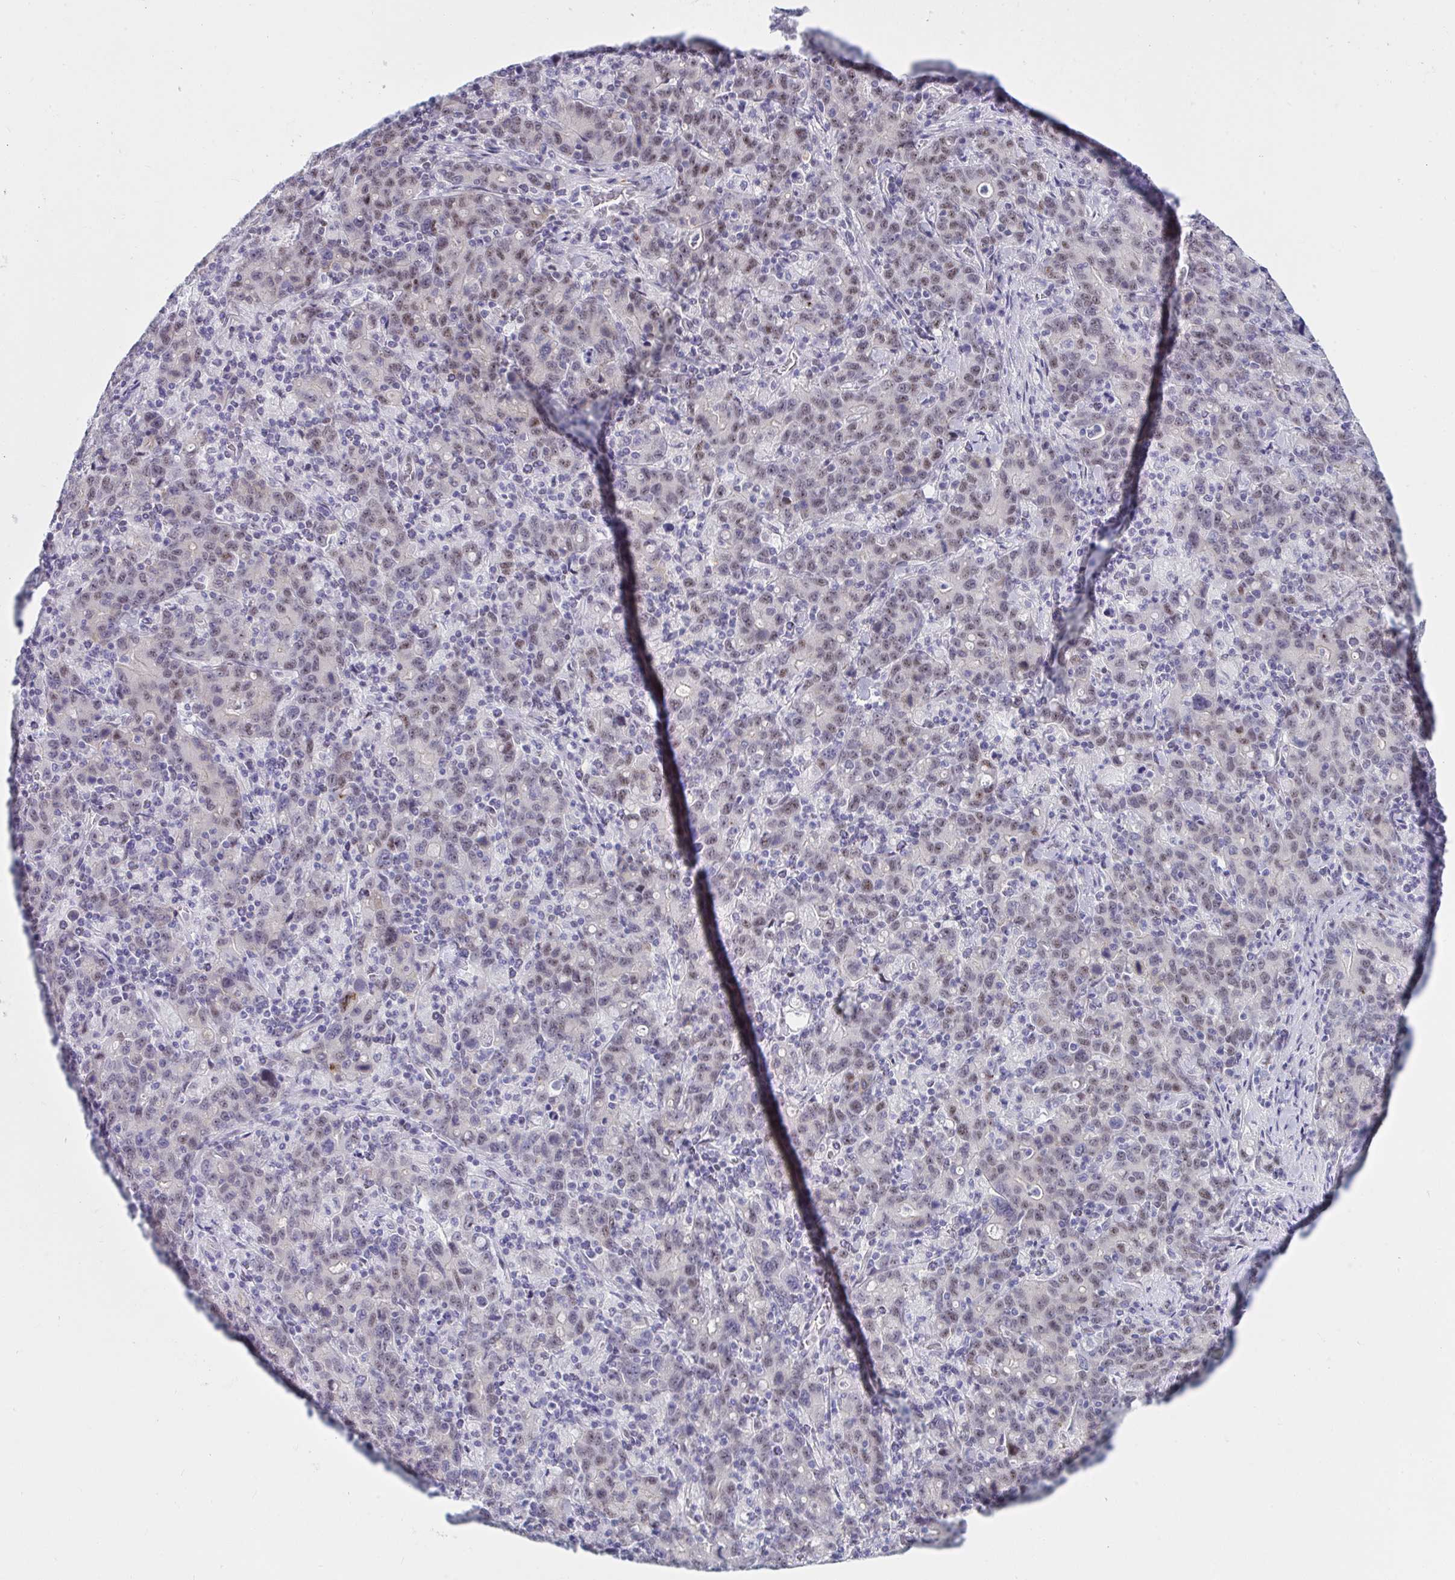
{"staining": {"intensity": "moderate", "quantity": "25%-75%", "location": "nuclear"}, "tissue": "stomach cancer", "cell_type": "Tumor cells", "image_type": "cancer", "snomed": [{"axis": "morphology", "description": "Adenocarcinoma, NOS"}, {"axis": "topography", "description": "Stomach, upper"}], "caption": "This histopathology image reveals IHC staining of human stomach cancer, with medium moderate nuclear positivity in about 25%-75% of tumor cells.", "gene": "IKZF2", "patient": {"sex": "male", "age": 69}}